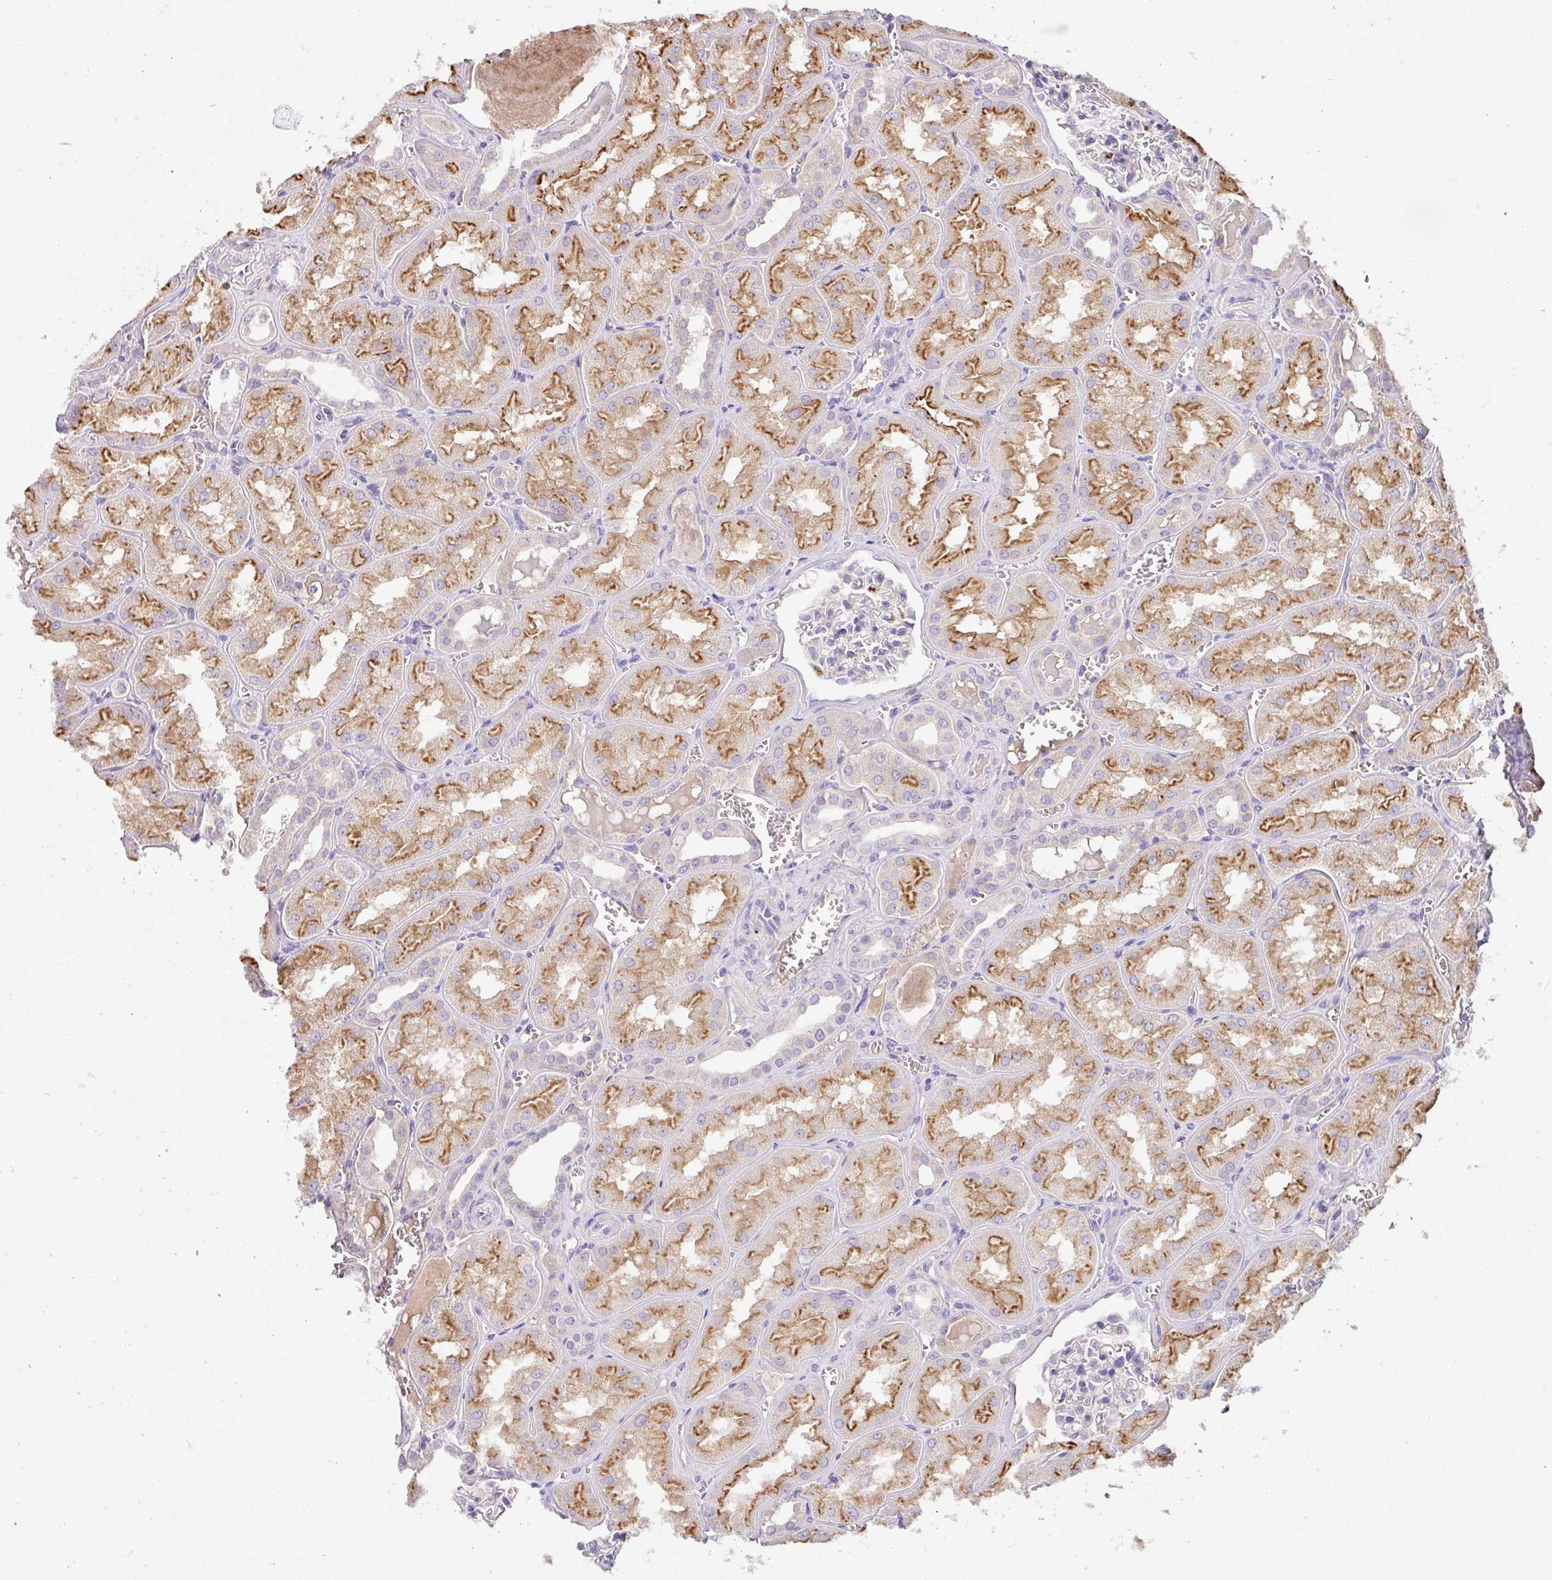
{"staining": {"intensity": "negative", "quantity": "none", "location": "none"}, "tissue": "kidney", "cell_type": "Cells in glomeruli", "image_type": "normal", "snomed": [{"axis": "morphology", "description": "Normal tissue, NOS"}, {"axis": "topography", "description": "Kidney"}], "caption": "A histopathology image of kidney stained for a protein reveals no brown staining in cells in glomeruli. Brightfield microscopy of IHC stained with DAB (brown) and hematoxylin (blue), captured at high magnification.", "gene": "CRISP3", "patient": {"sex": "male", "age": 61}}